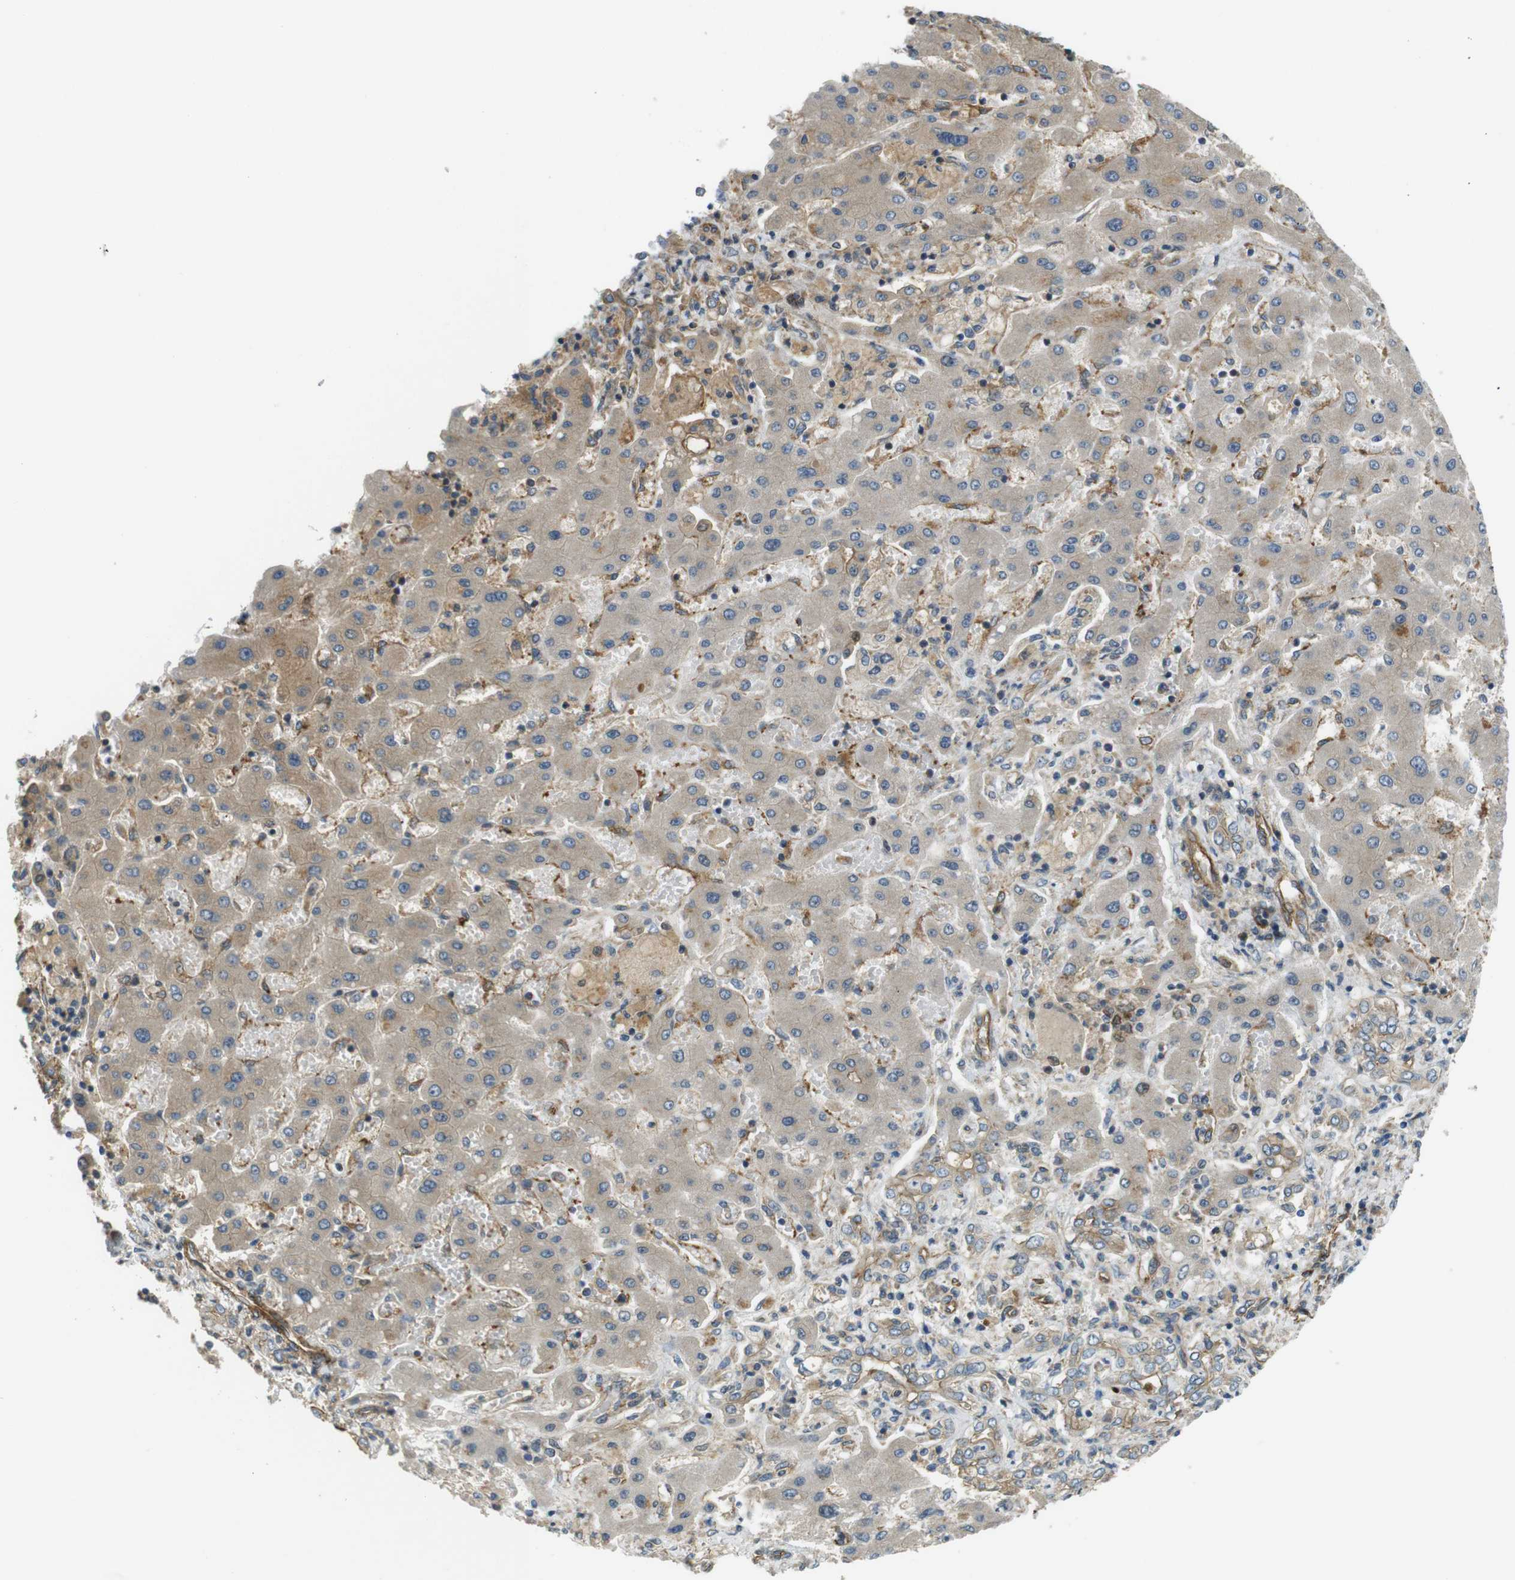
{"staining": {"intensity": "weak", "quantity": ">75%", "location": "cytoplasmic/membranous"}, "tissue": "liver cancer", "cell_type": "Tumor cells", "image_type": "cancer", "snomed": [{"axis": "morphology", "description": "Cholangiocarcinoma"}, {"axis": "topography", "description": "Liver"}], "caption": "The photomicrograph reveals immunohistochemical staining of liver cancer. There is weak cytoplasmic/membranous expression is seen in approximately >75% of tumor cells.", "gene": "TSC1", "patient": {"sex": "male", "age": 50}}